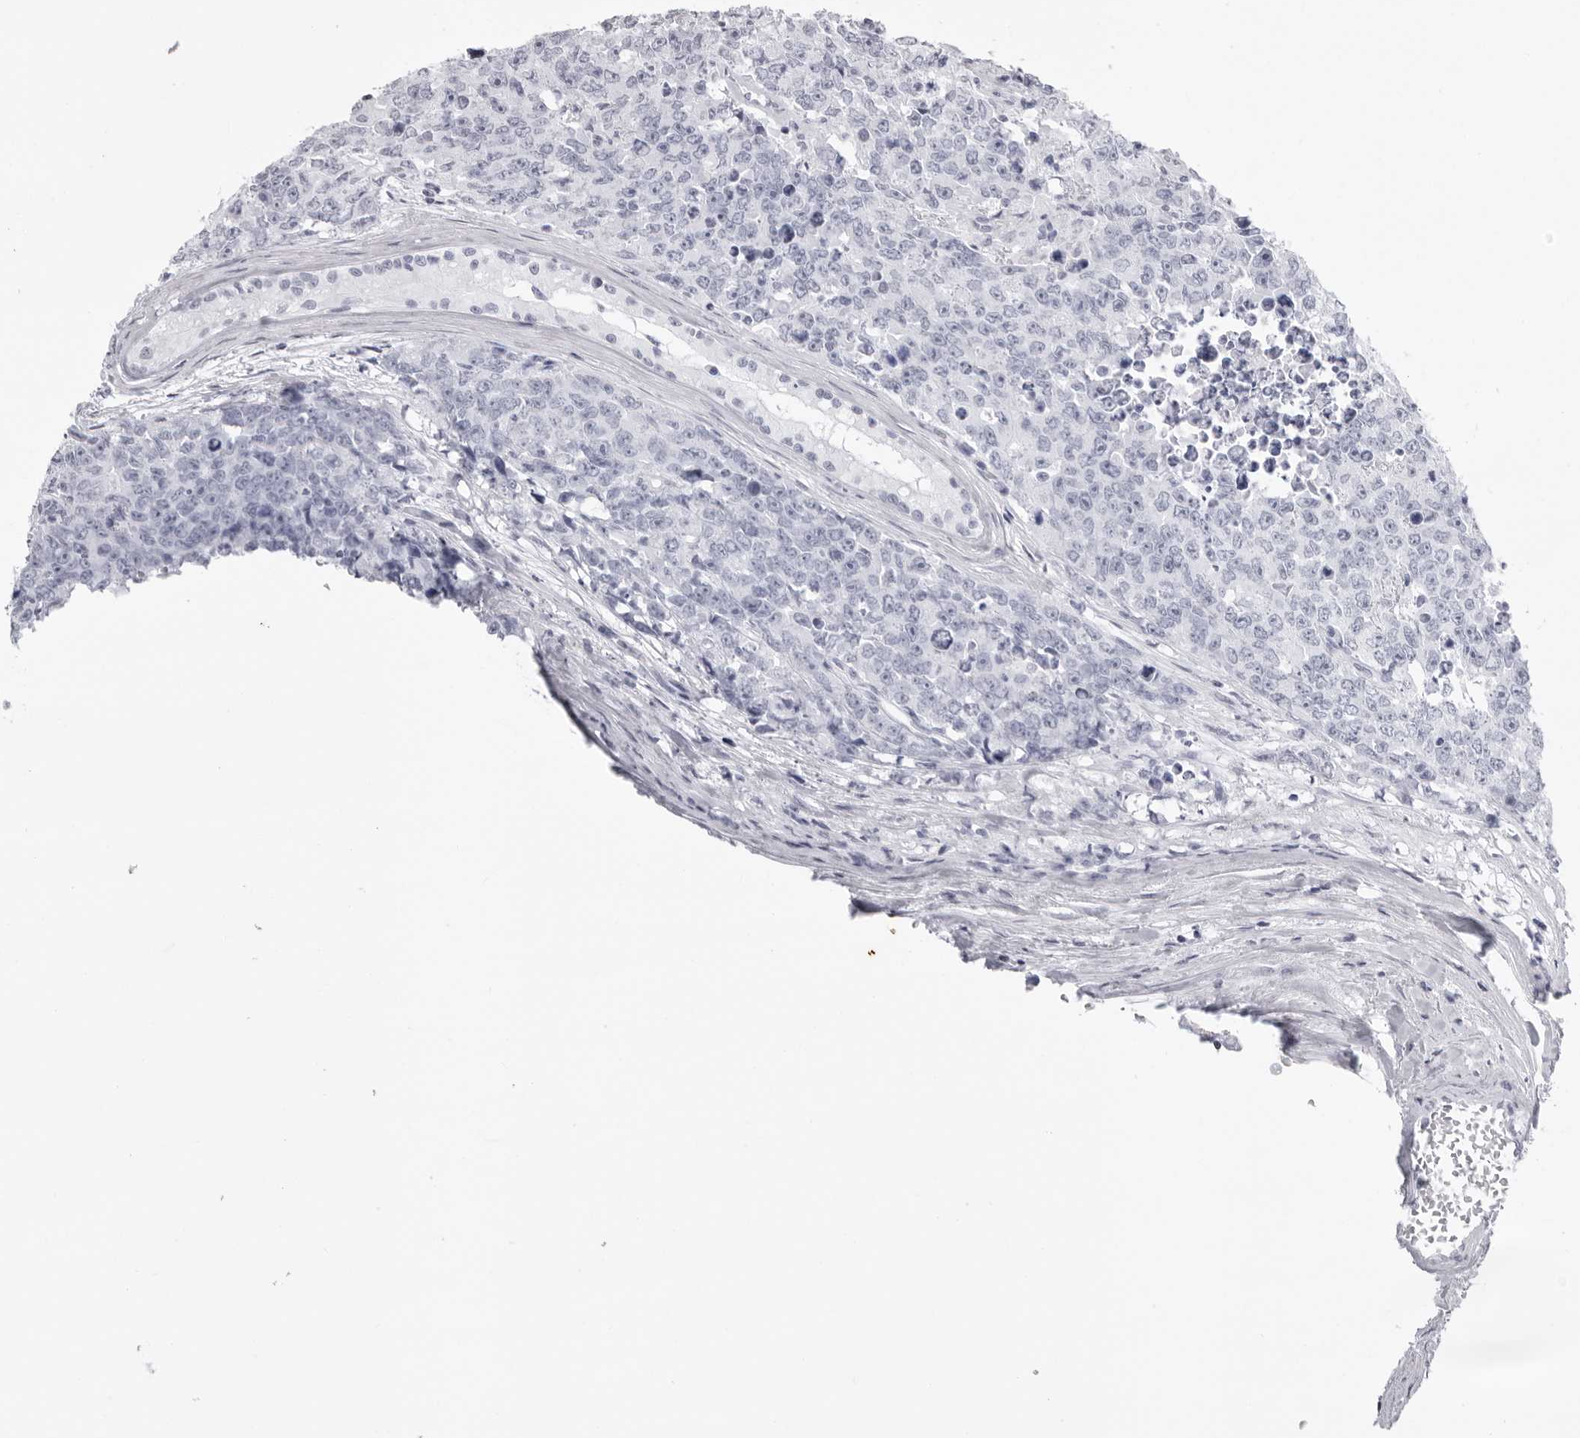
{"staining": {"intensity": "negative", "quantity": "none", "location": "none"}, "tissue": "testis cancer", "cell_type": "Tumor cells", "image_type": "cancer", "snomed": [{"axis": "morphology", "description": "Carcinoma, Embryonal, NOS"}, {"axis": "topography", "description": "Testis"}], "caption": "Testis embryonal carcinoma stained for a protein using immunohistochemistry (IHC) exhibits no staining tumor cells.", "gene": "KLK9", "patient": {"sex": "male", "age": 28}}